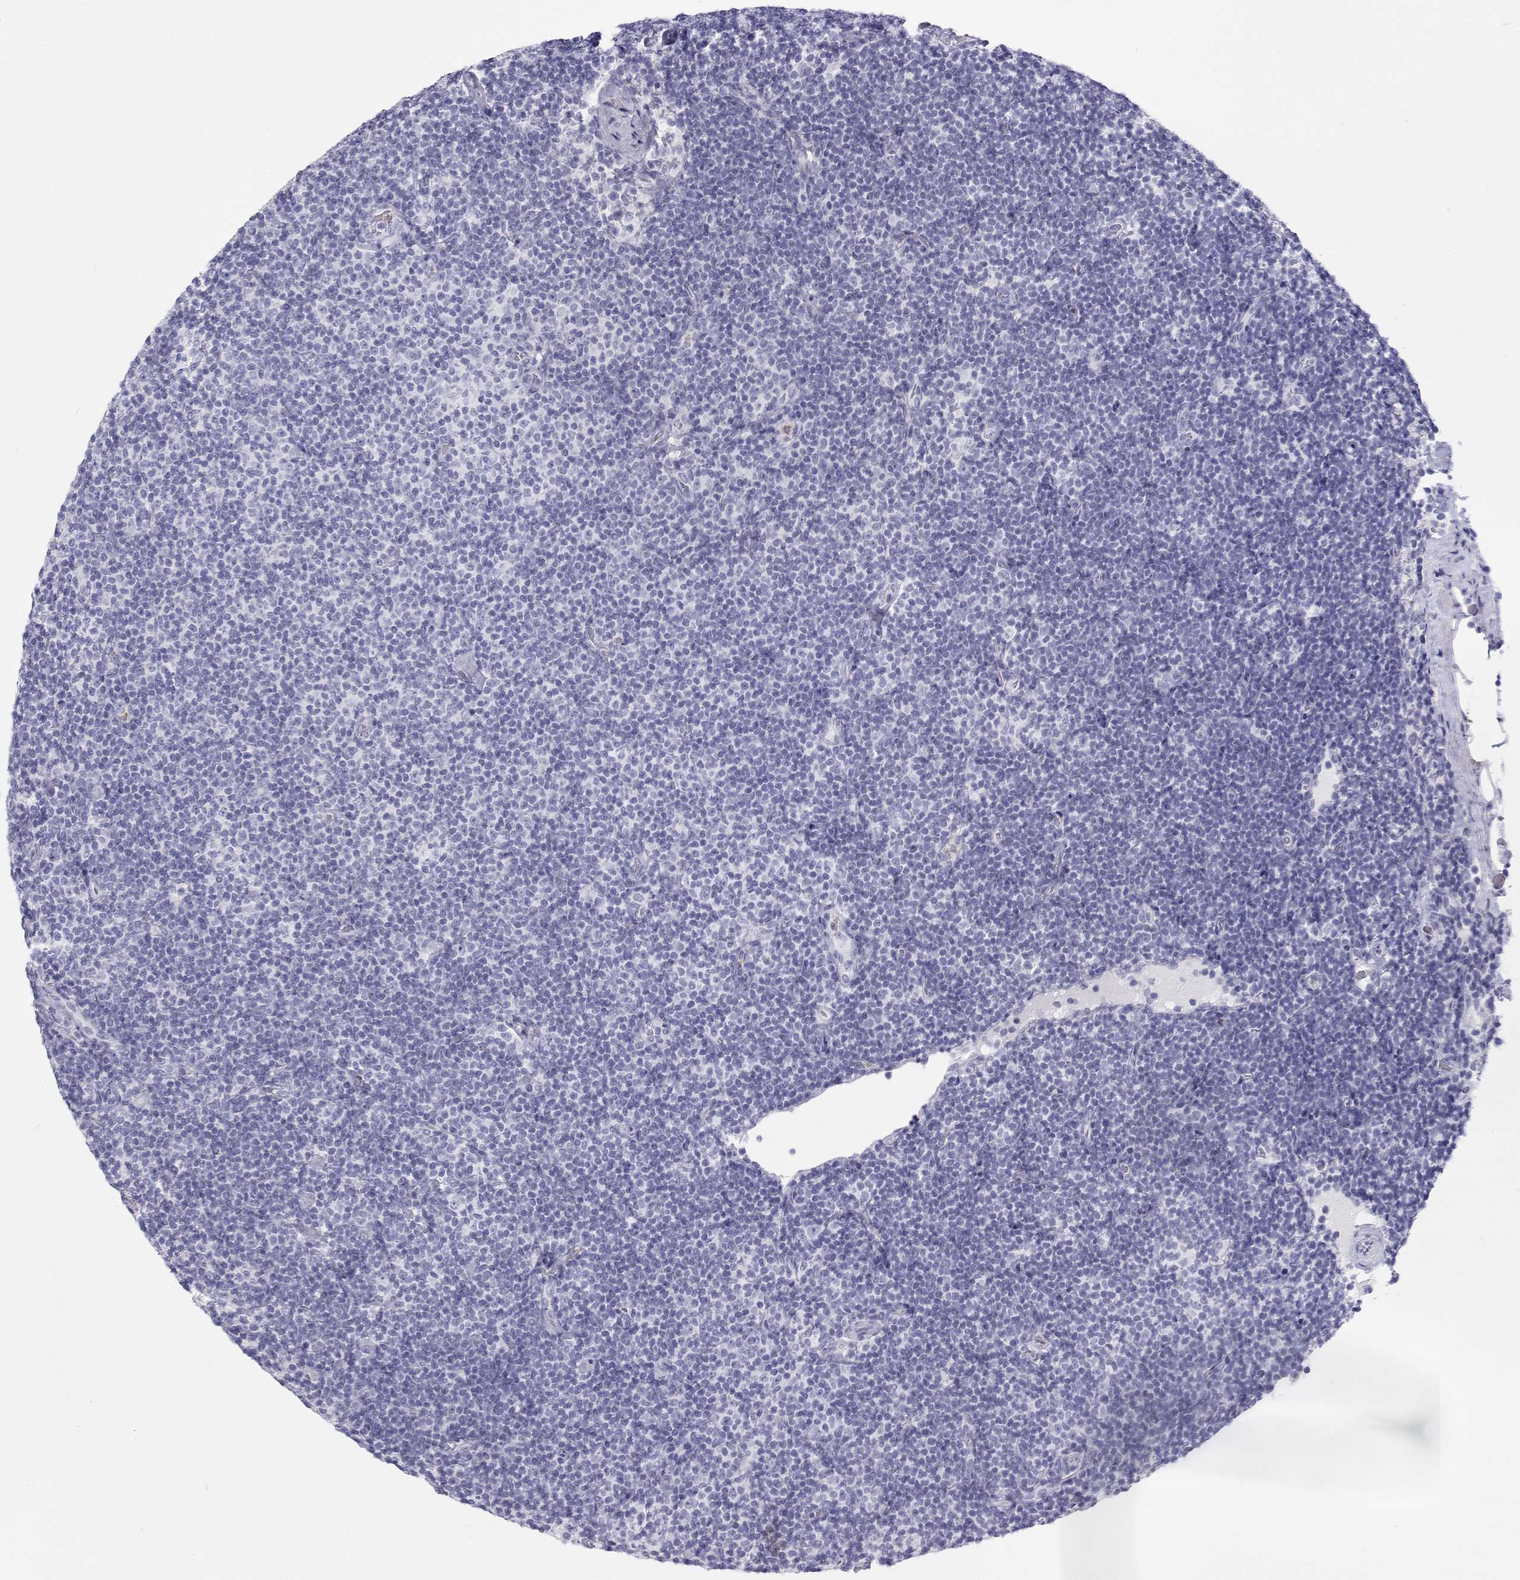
{"staining": {"intensity": "negative", "quantity": "none", "location": "none"}, "tissue": "lymphoma", "cell_type": "Tumor cells", "image_type": "cancer", "snomed": [{"axis": "morphology", "description": "Malignant lymphoma, non-Hodgkin's type, Low grade"}, {"axis": "topography", "description": "Lymph node"}], "caption": "Immunohistochemistry image of neoplastic tissue: lymphoma stained with DAB (3,3'-diaminobenzidine) exhibits no significant protein expression in tumor cells.", "gene": "SFTPB", "patient": {"sex": "male", "age": 81}}